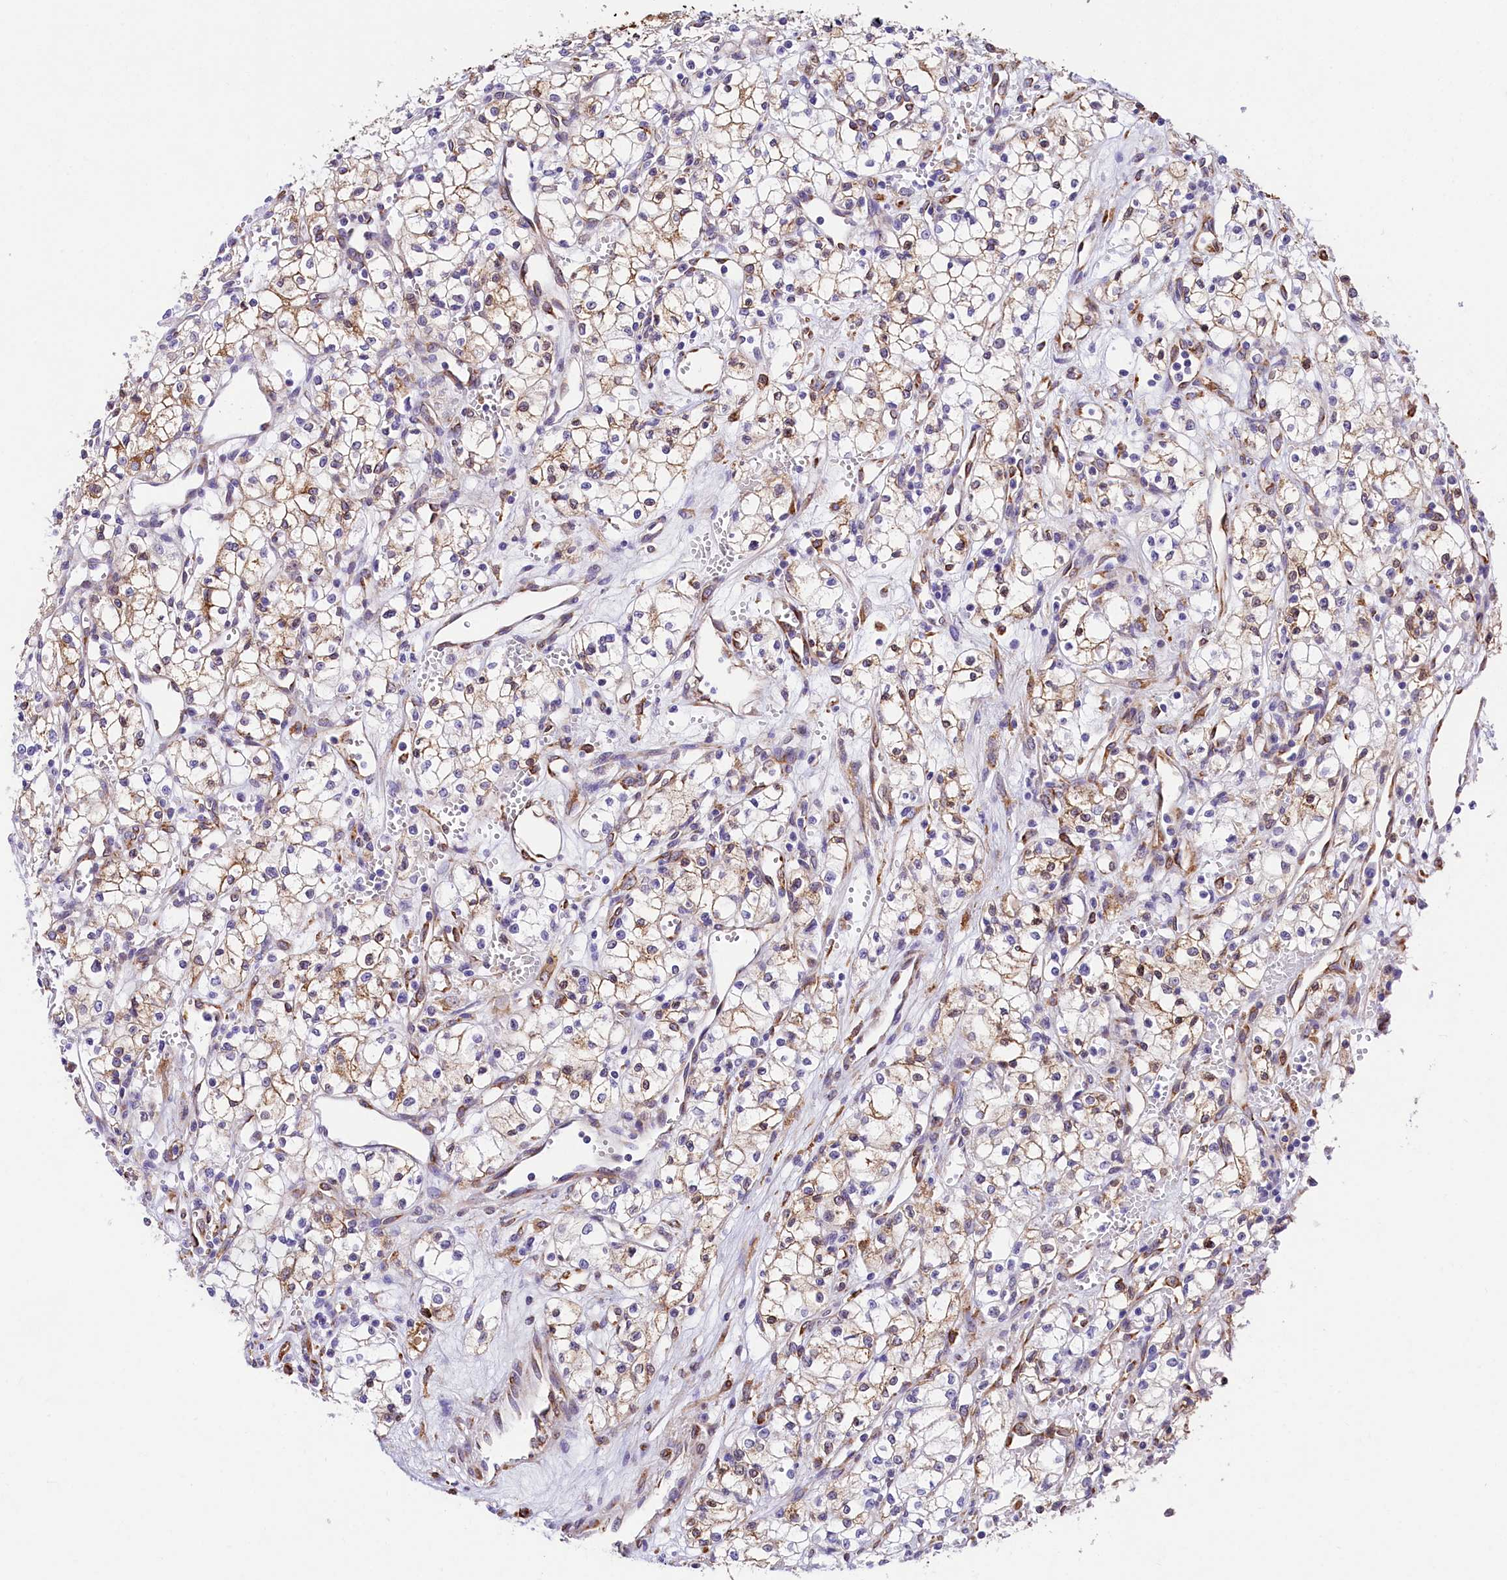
{"staining": {"intensity": "negative", "quantity": "none", "location": "none"}, "tissue": "renal cancer", "cell_type": "Tumor cells", "image_type": "cancer", "snomed": [{"axis": "morphology", "description": "Adenocarcinoma, NOS"}, {"axis": "topography", "description": "Kidney"}], "caption": "Renal cancer stained for a protein using immunohistochemistry (IHC) shows no positivity tumor cells.", "gene": "ITGA1", "patient": {"sex": "male", "age": 59}}